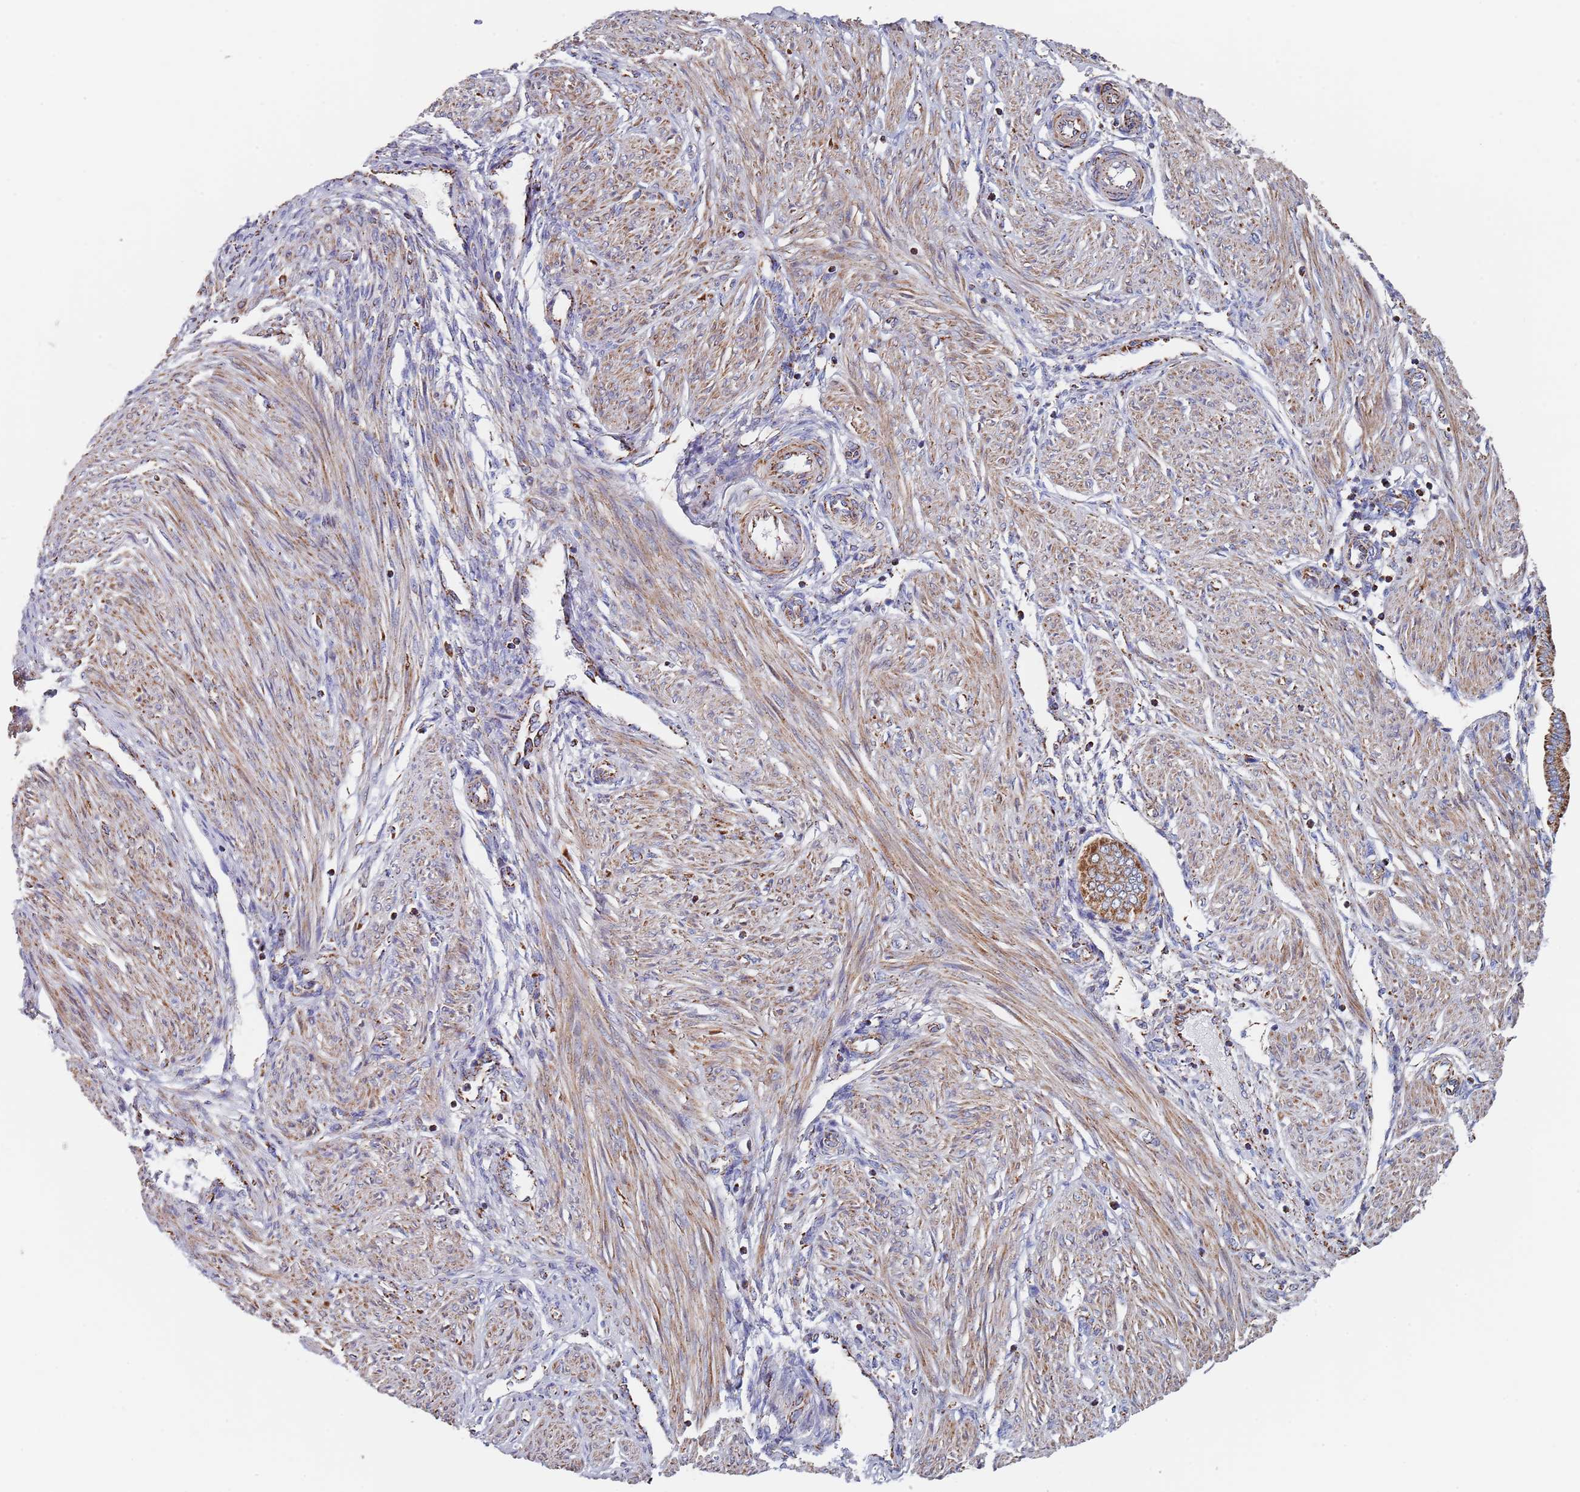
{"staining": {"intensity": "weak", "quantity": "<25%", "location": "cytoplasmic/membranous"}, "tissue": "endometrium", "cell_type": "Cells in endometrial stroma", "image_type": "normal", "snomed": [{"axis": "morphology", "description": "Normal tissue, NOS"}, {"axis": "topography", "description": "Endometrium"}], "caption": "The photomicrograph shows no staining of cells in endometrial stroma in benign endometrium.", "gene": "PGP", "patient": {"sex": "female", "age": 53}}